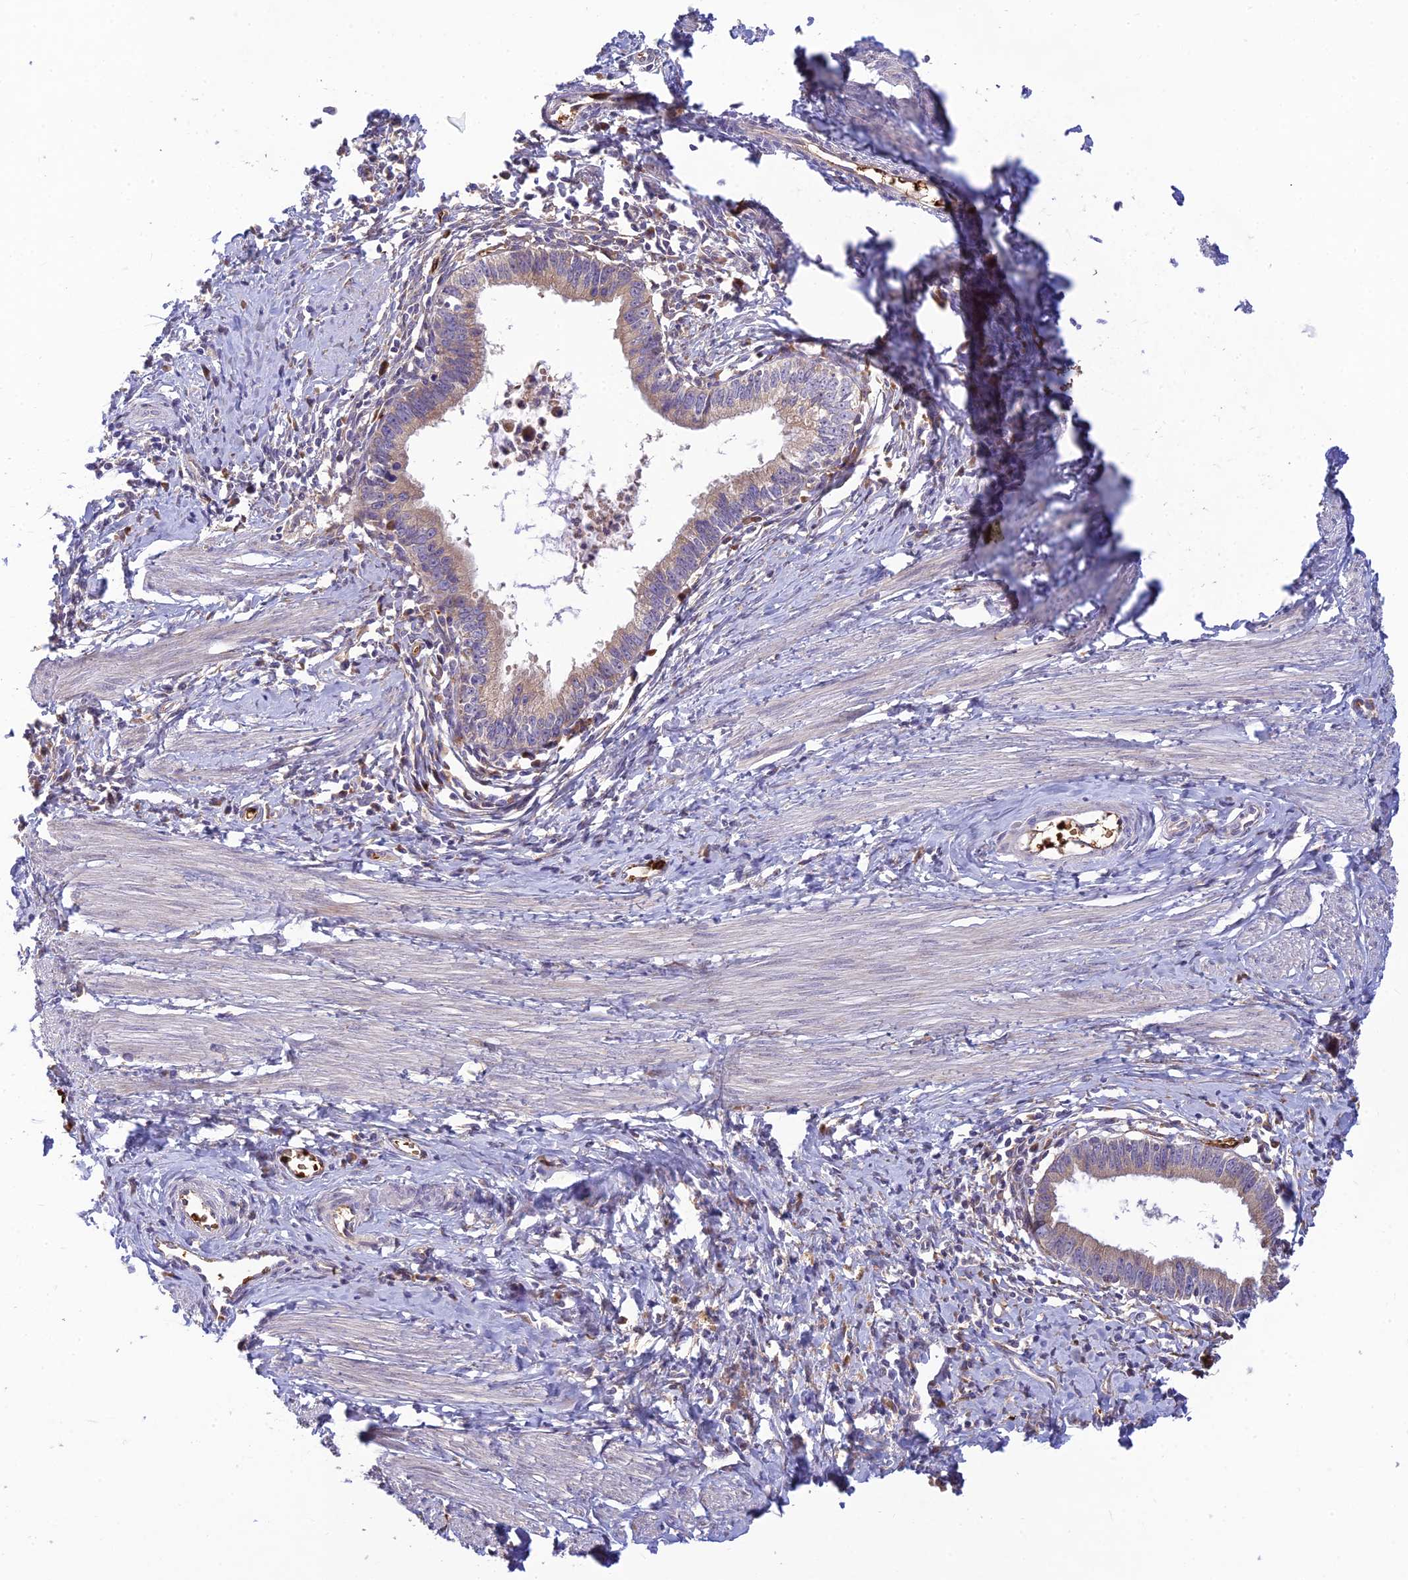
{"staining": {"intensity": "negative", "quantity": "none", "location": "none"}, "tissue": "cervical cancer", "cell_type": "Tumor cells", "image_type": "cancer", "snomed": [{"axis": "morphology", "description": "Adenocarcinoma, NOS"}, {"axis": "topography", "description": "Cervix"}], "caption": "IHC photomicrograph of neoplastic tissue: adenocarcinoma (cervical) stained with DAB (3,3'-diaminobenzidine) exhibits no significant protein positivity in tumor cells.", "gene": "UFSP2", "patient": {"sex": "female", "age": 36}}